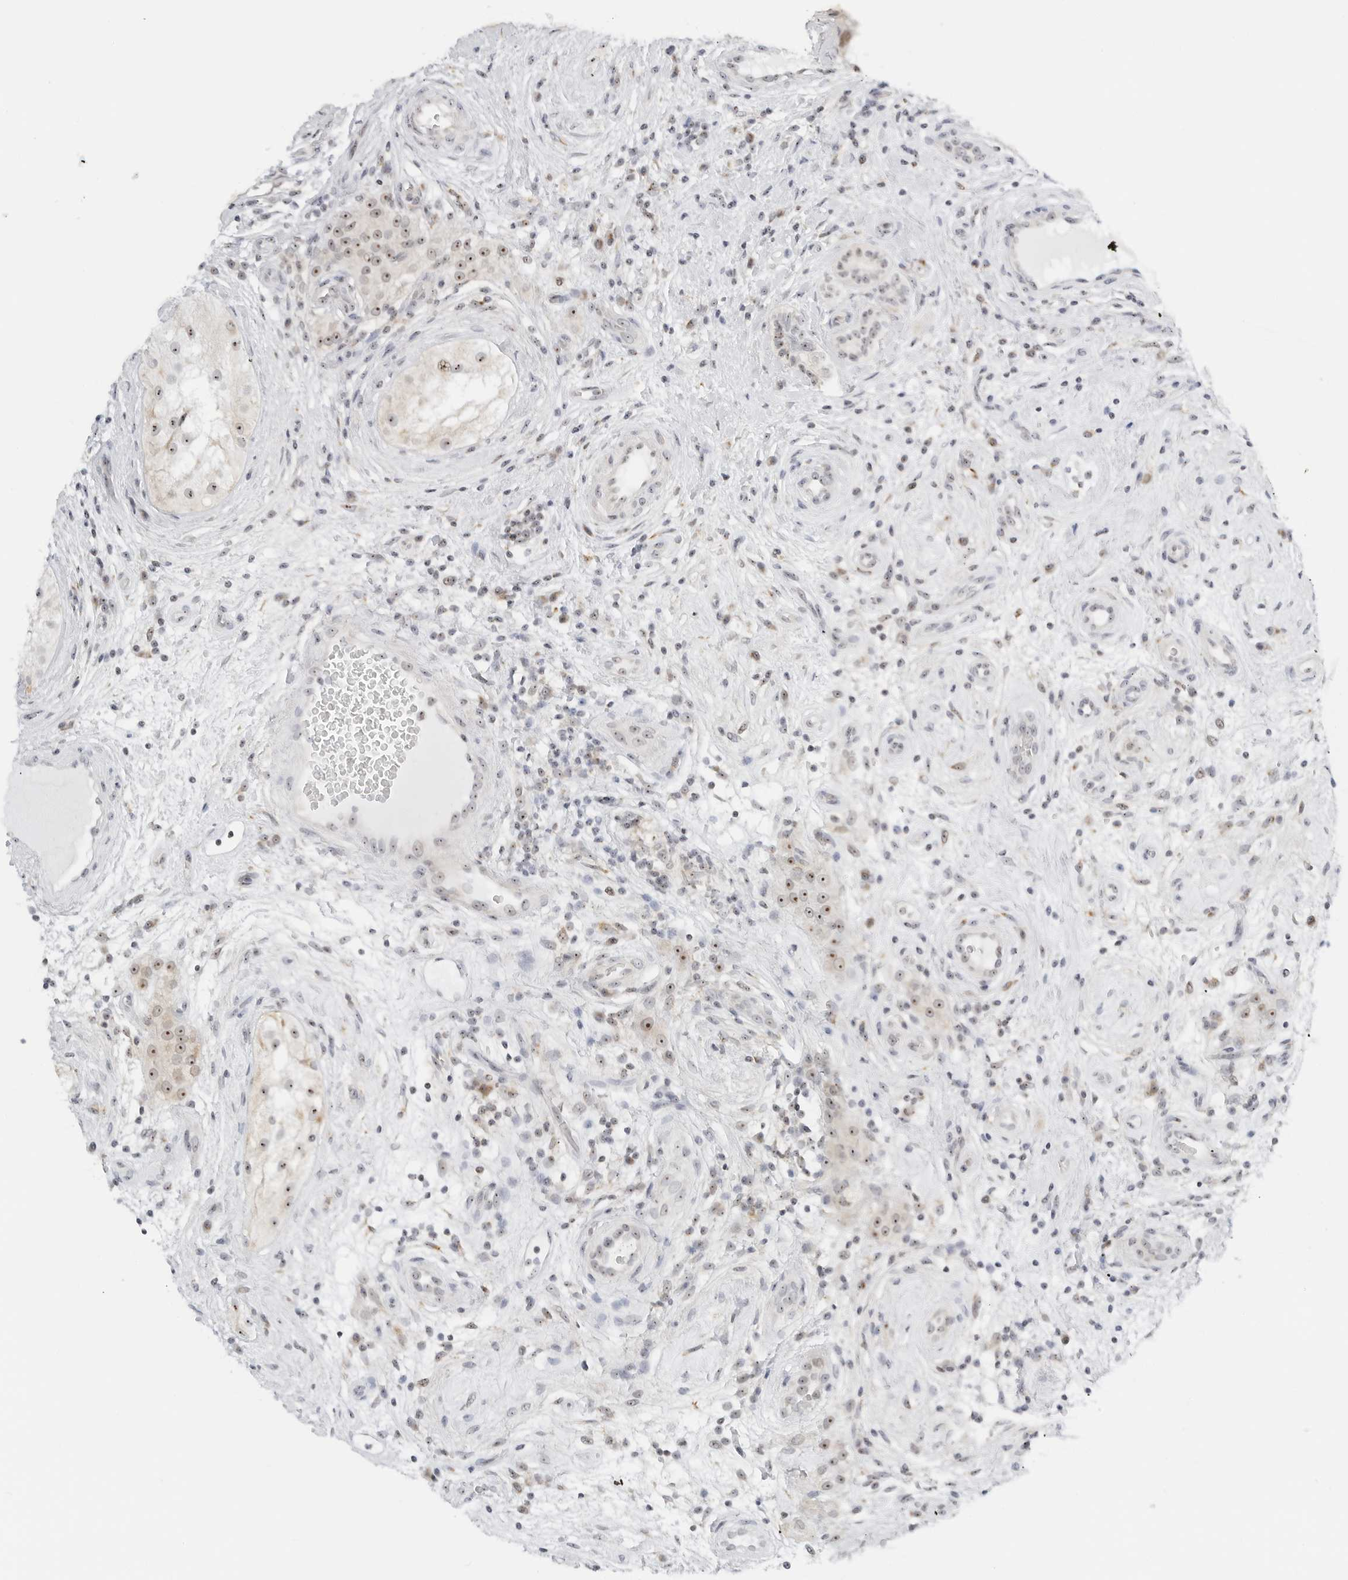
{"staining": {"intensity": "moderate", "quantity": ">75%", "location": "nuclear"}, "tissue": "testis cancer", "cell_type": "Tumor cells", "image_type": "cancer", "snomed": [{"axis": "morphology", "description": "Seminoma, NOS"}, {"axis": "topography", "description": "Testis"}], "caption": "Protein staining reveals moderate nuclear positivity in approximately >75% of tumor cells in testis cancer (seminoma).", "gene": "RIMKLA", "patient": {"sex": "male", "age": 49}}